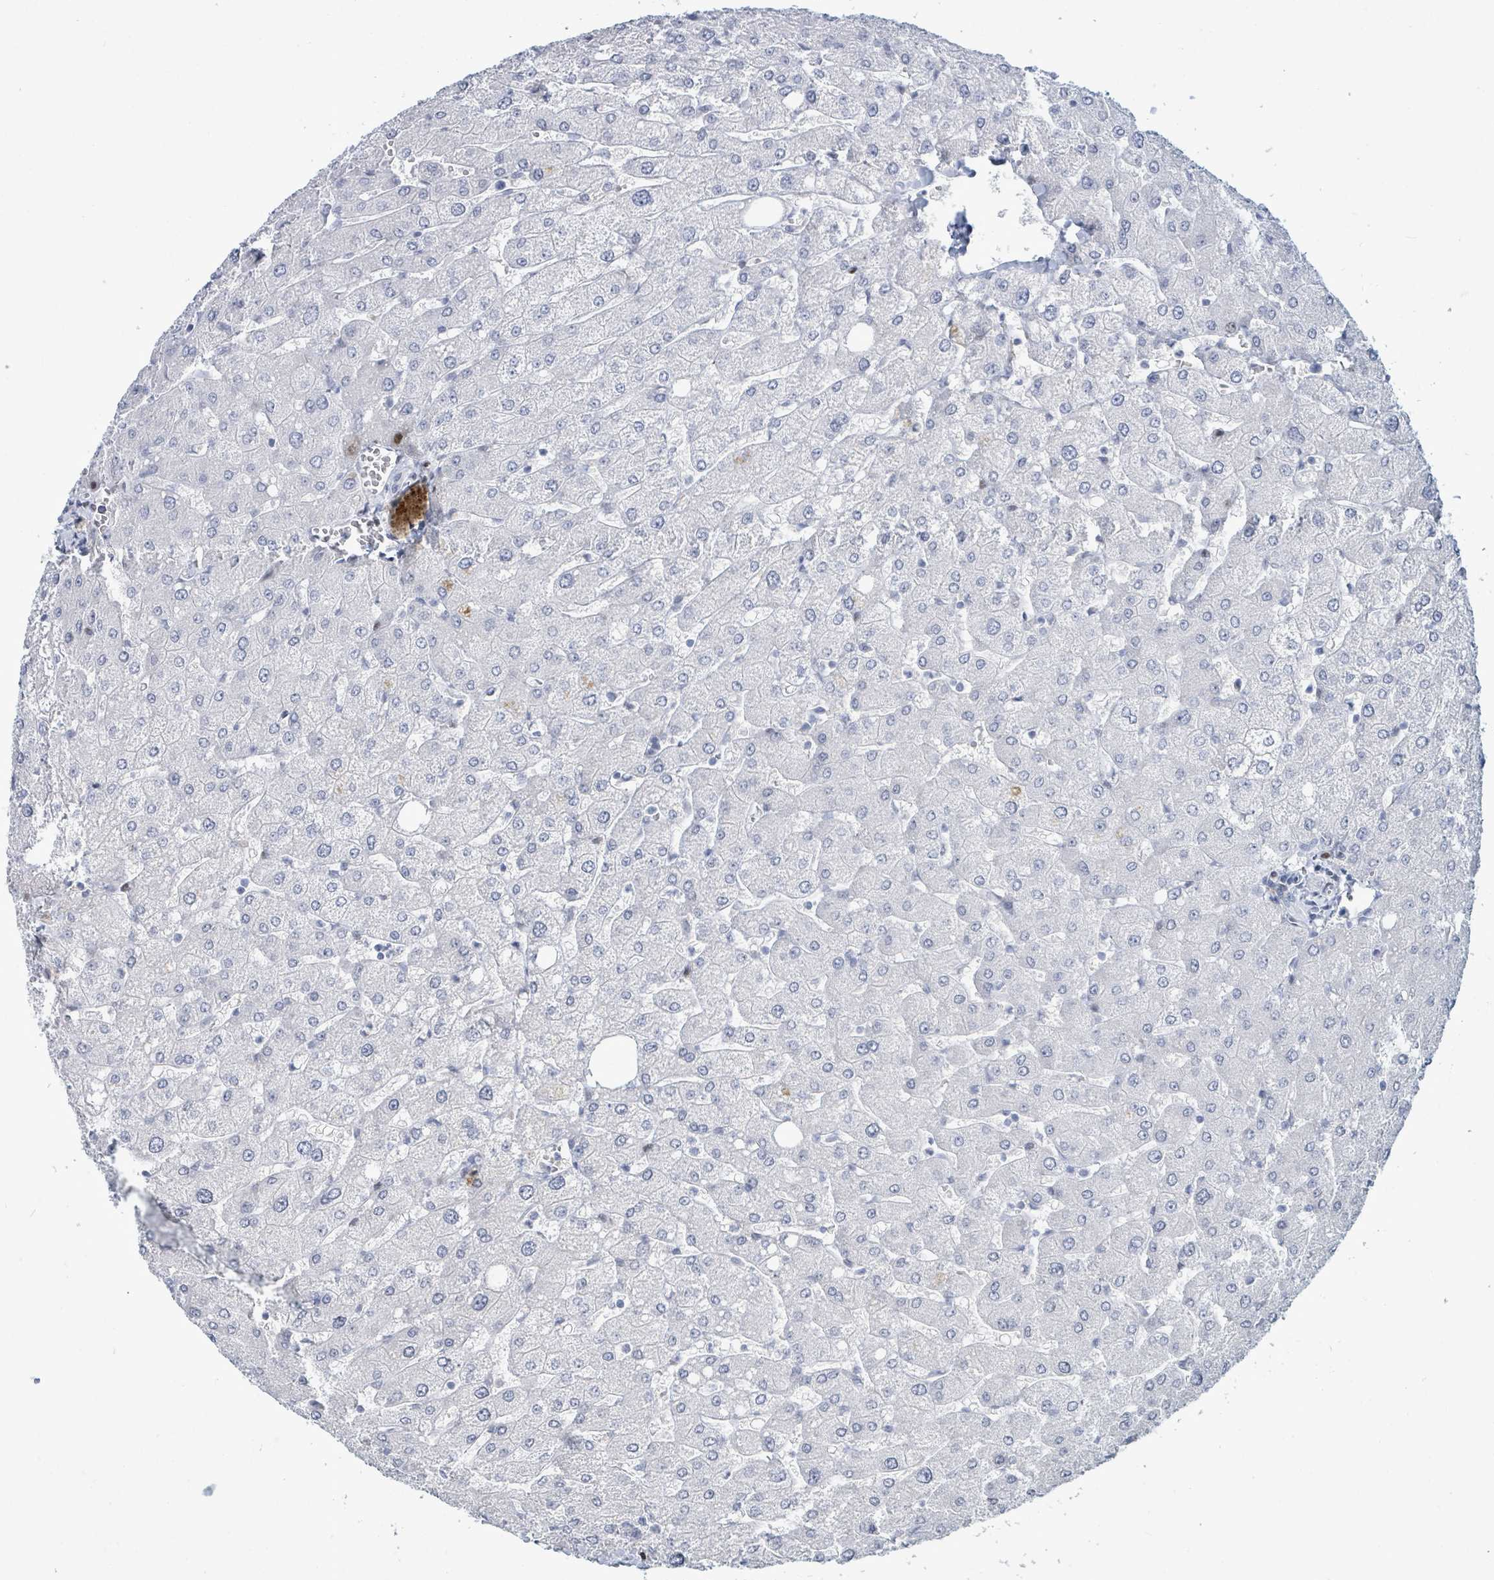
{"staining": {"intensity": "negative", "quantity": "none", "location": "none"}, "tissue": "liver", "cell_type": "Cholangiocytes", "image_type": "normal", "snomed": [{"axis": "morphology", "description": "Normal tissue, NOS"}, {"axis": "topography", "description": "Liver"}], "caption": "DAB immunohistochemical staining of benign liver shows no significant positivity in cholangiocytes.", "gene": "MALL", "patient": {"sex": "male", "age": 55}}